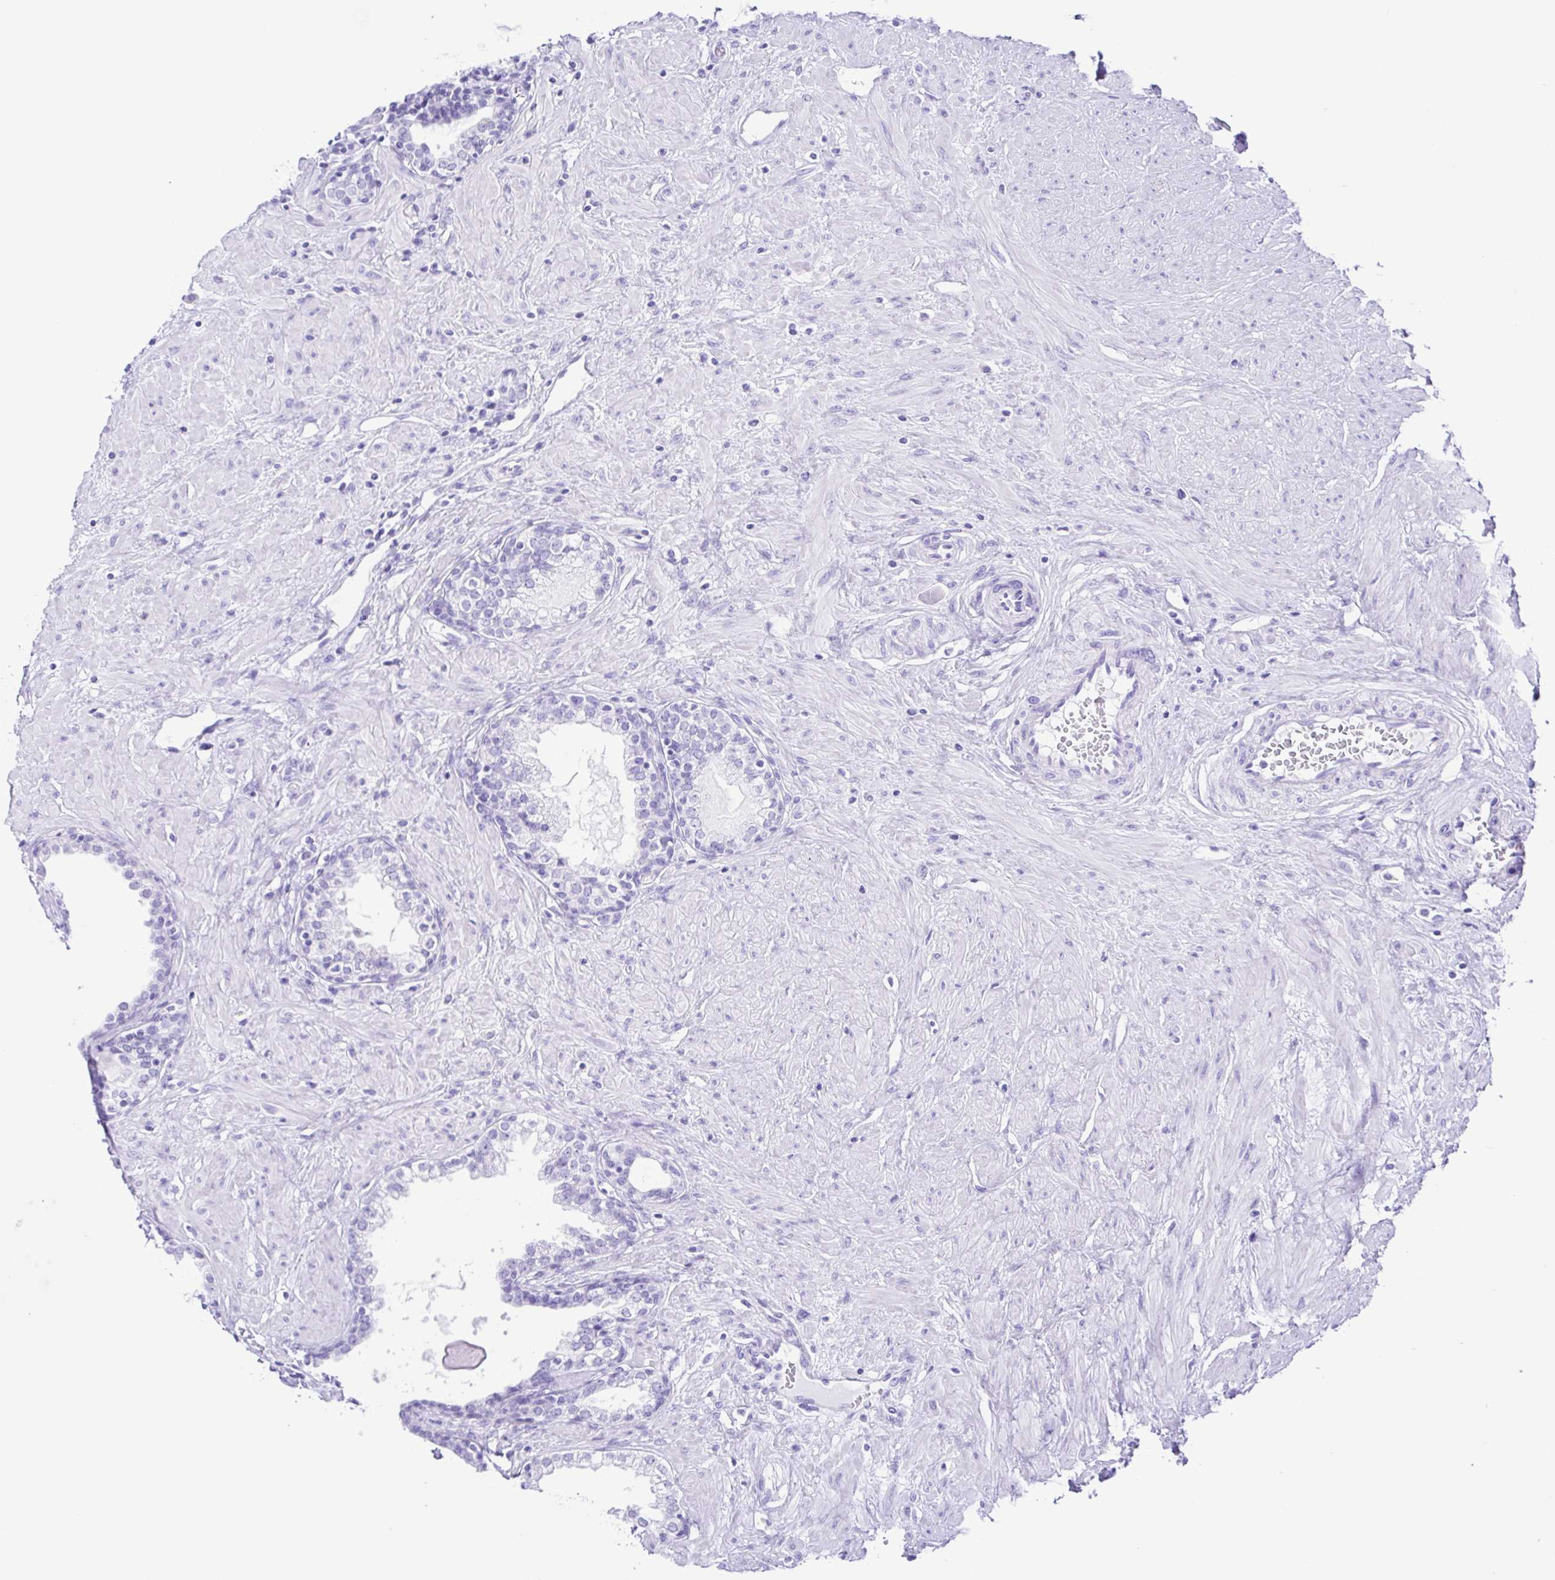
{"staining": {"intensity": "negative", "quantity": "none", "location": "none"}, "tissue": "prostate", "cell_type": "Glandular cells", "image_type": "normal", "snomed": [{"axis": "morphology", "description": "Normal tissue, NOS"}, {"axis": "topography", "description": "Prostate"}], "caption": "An IHC image of unremarkable prostate is shown. There is no staining in glandular cells of prostate. The staining is performed using DAB (3,3'-diaminobenzidine) brown chromogen with nuclei counter-stained in using hematoxylin.", "gene": "ERP27", "patient": {"sex": "male", "age": 55}}